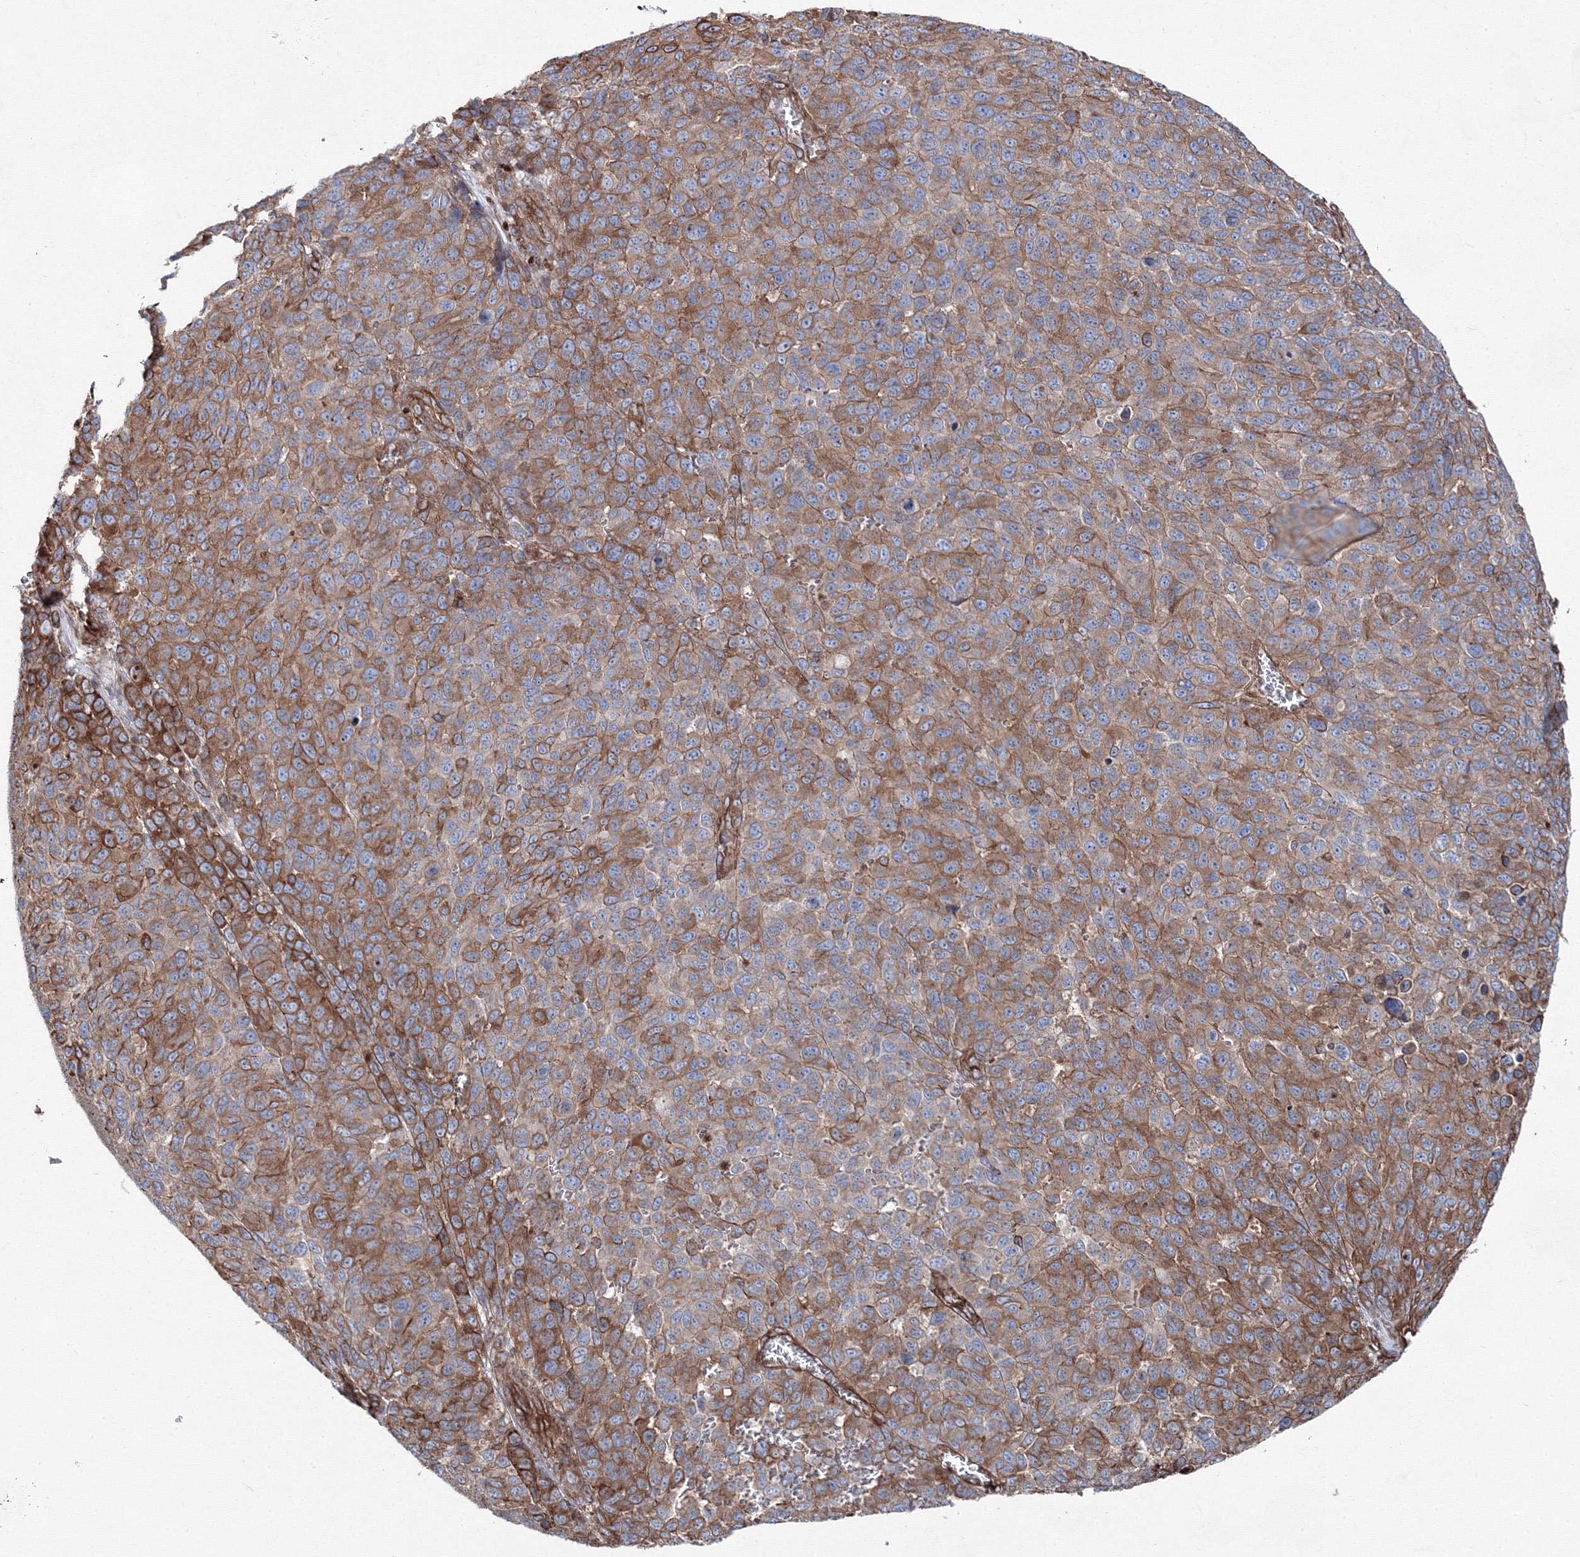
{"staining": {"intensity": "moderate", "quantity": ">75%", "location": "cytoplasmic/membranous"}, "tissue": "melanoma", "cell_type": "Tumor cells", "image_type": "cancer", "snomed": [{"axis": "morphology", "description": "Malignant melanoma, NOS"}, {"axis": "topography", "description": "Skin"}], "caption": "This image displays melanoma stained with immunohistochemistry to label a protein in brown. The cytoplasmic/membranous of tumor cells show moderate positivity for the protein. Nuclei are counter-stained blue.", "gene": "ANKRD37", "patient": {"sex": "male", "age": 49}}